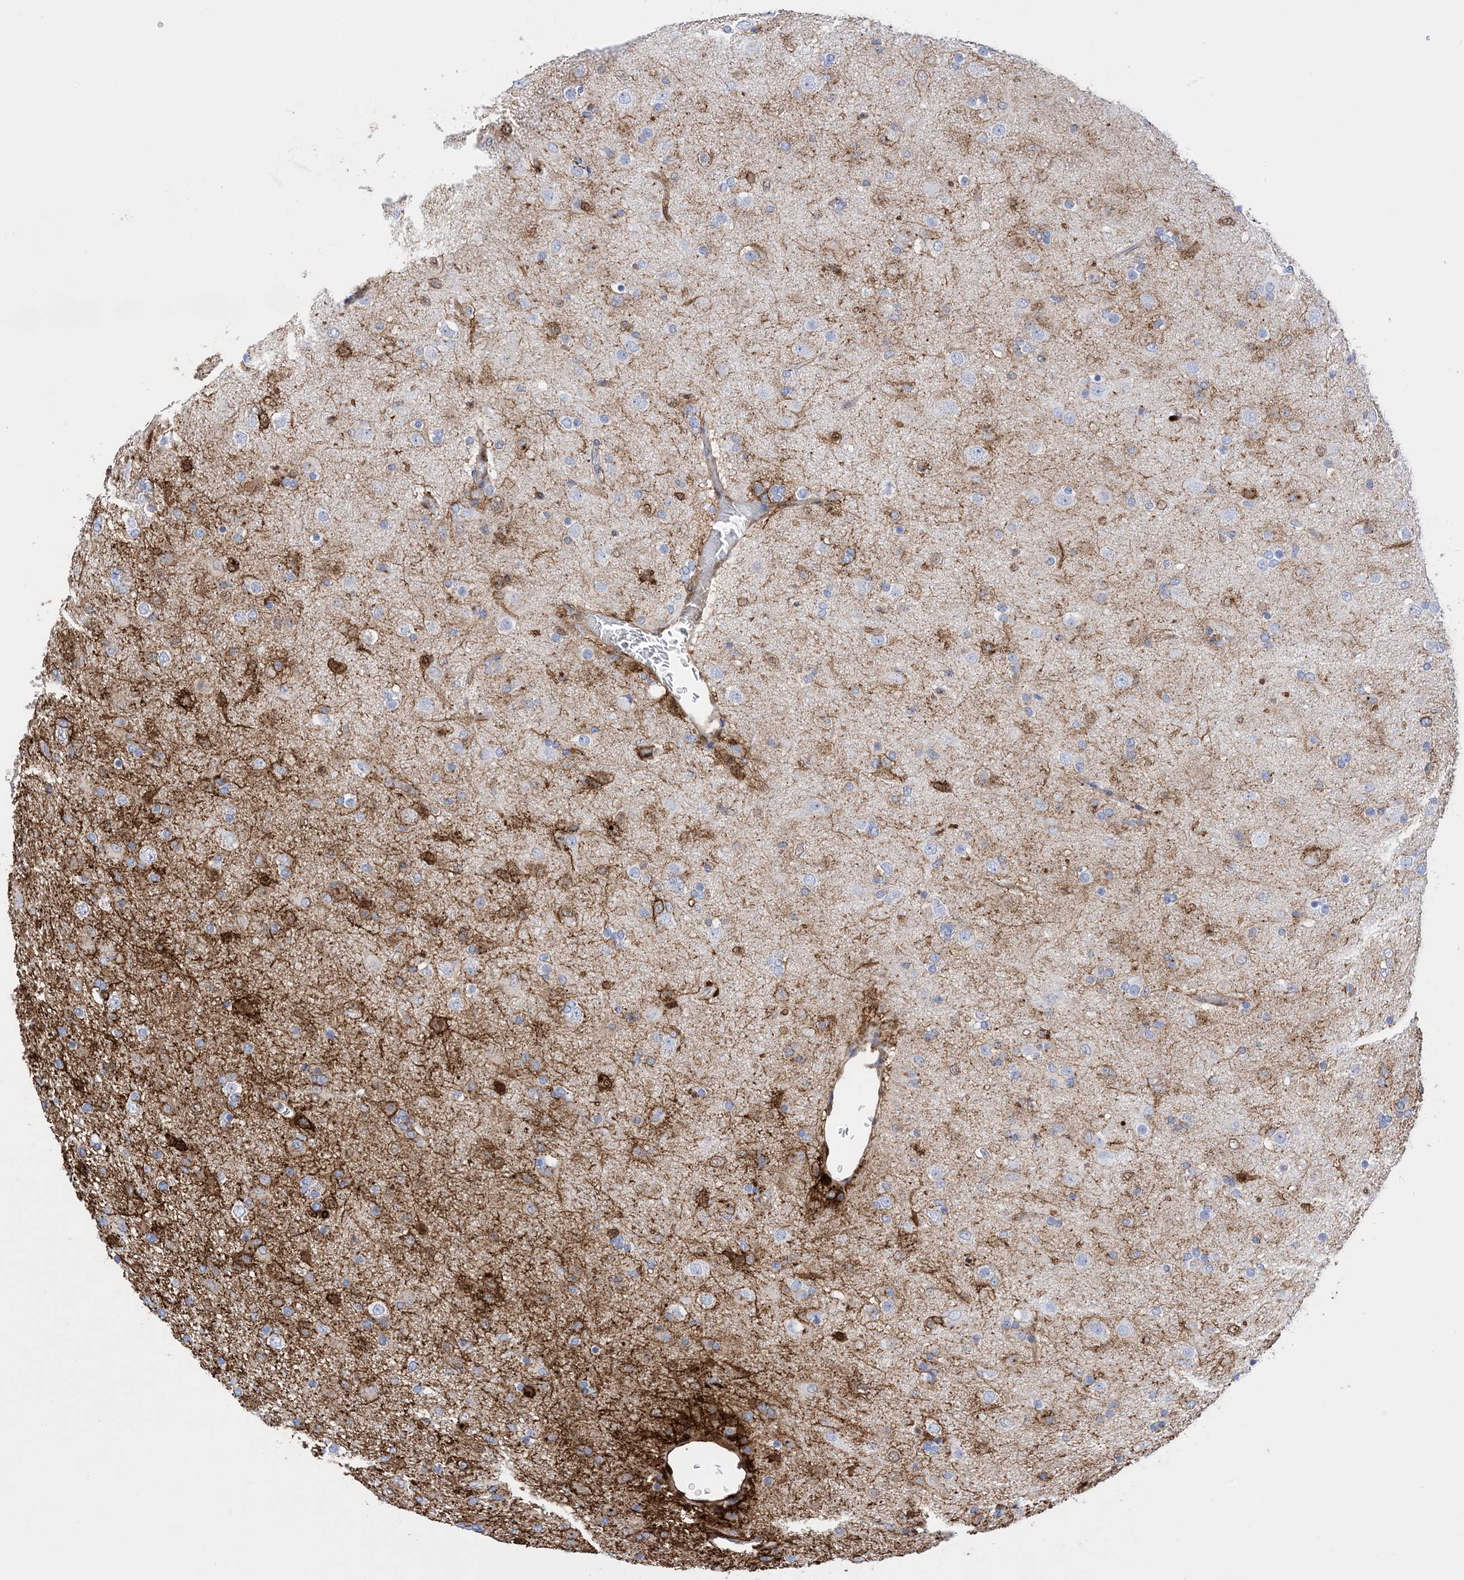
{"staining": {"intensity": "negative", "quantity": "none", "location": "none"}, "tissue": "glioma", "cell_type": "Tumor cells", "image_type": "cancer", "snomed": [{"axis": "morphology", "description": "Glioma, malignant, Low grade"}, {"axis": "topography", "description": "Brain"}], "caption": "Glioma was stained to show a protein in brown. There is no significant staining in tumor cells. (Immunohistochemistry (ihc), brightfield microscopy, high magnification).", "gene": "ANXA1", "patient": {"sex": "male", "age": 65}}